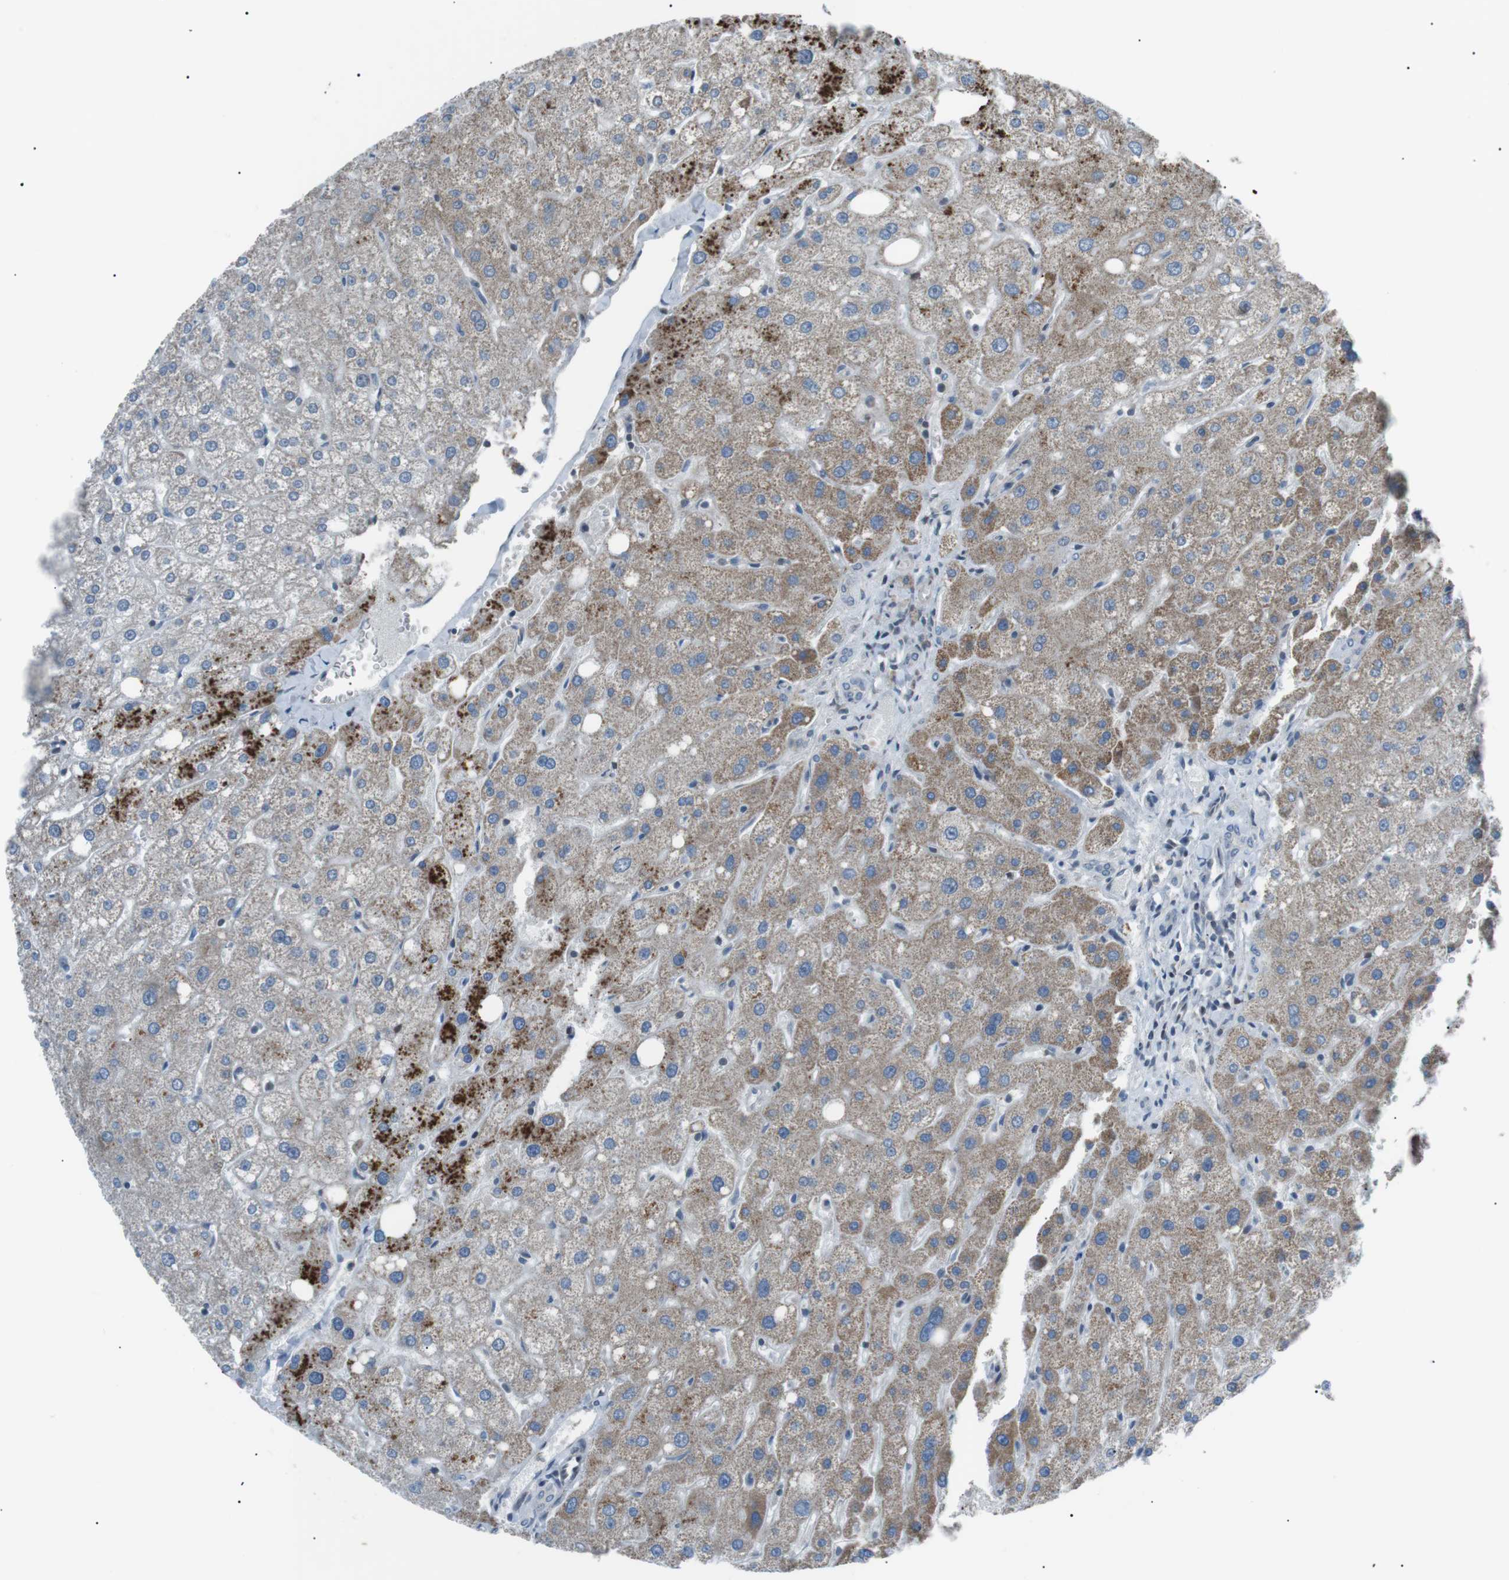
{"staining": {"intensity": "negative", "quantity": "none", "location": "none"}, "tissue": "liver", "cell_type": "Cholangiocytes", "image_type": "normal", "snomed": [{"axis": "morphology", "description": "Normal tissue, NOS"}, {"axis": "topography", "description": "Liver"}], "caption": "The immunohistochemistry (IHC) histopathology image has no significant staining in cholangiocytes of liver.", "gene": "ARID5B", "patient": {"sex": "male", "age": 73}}